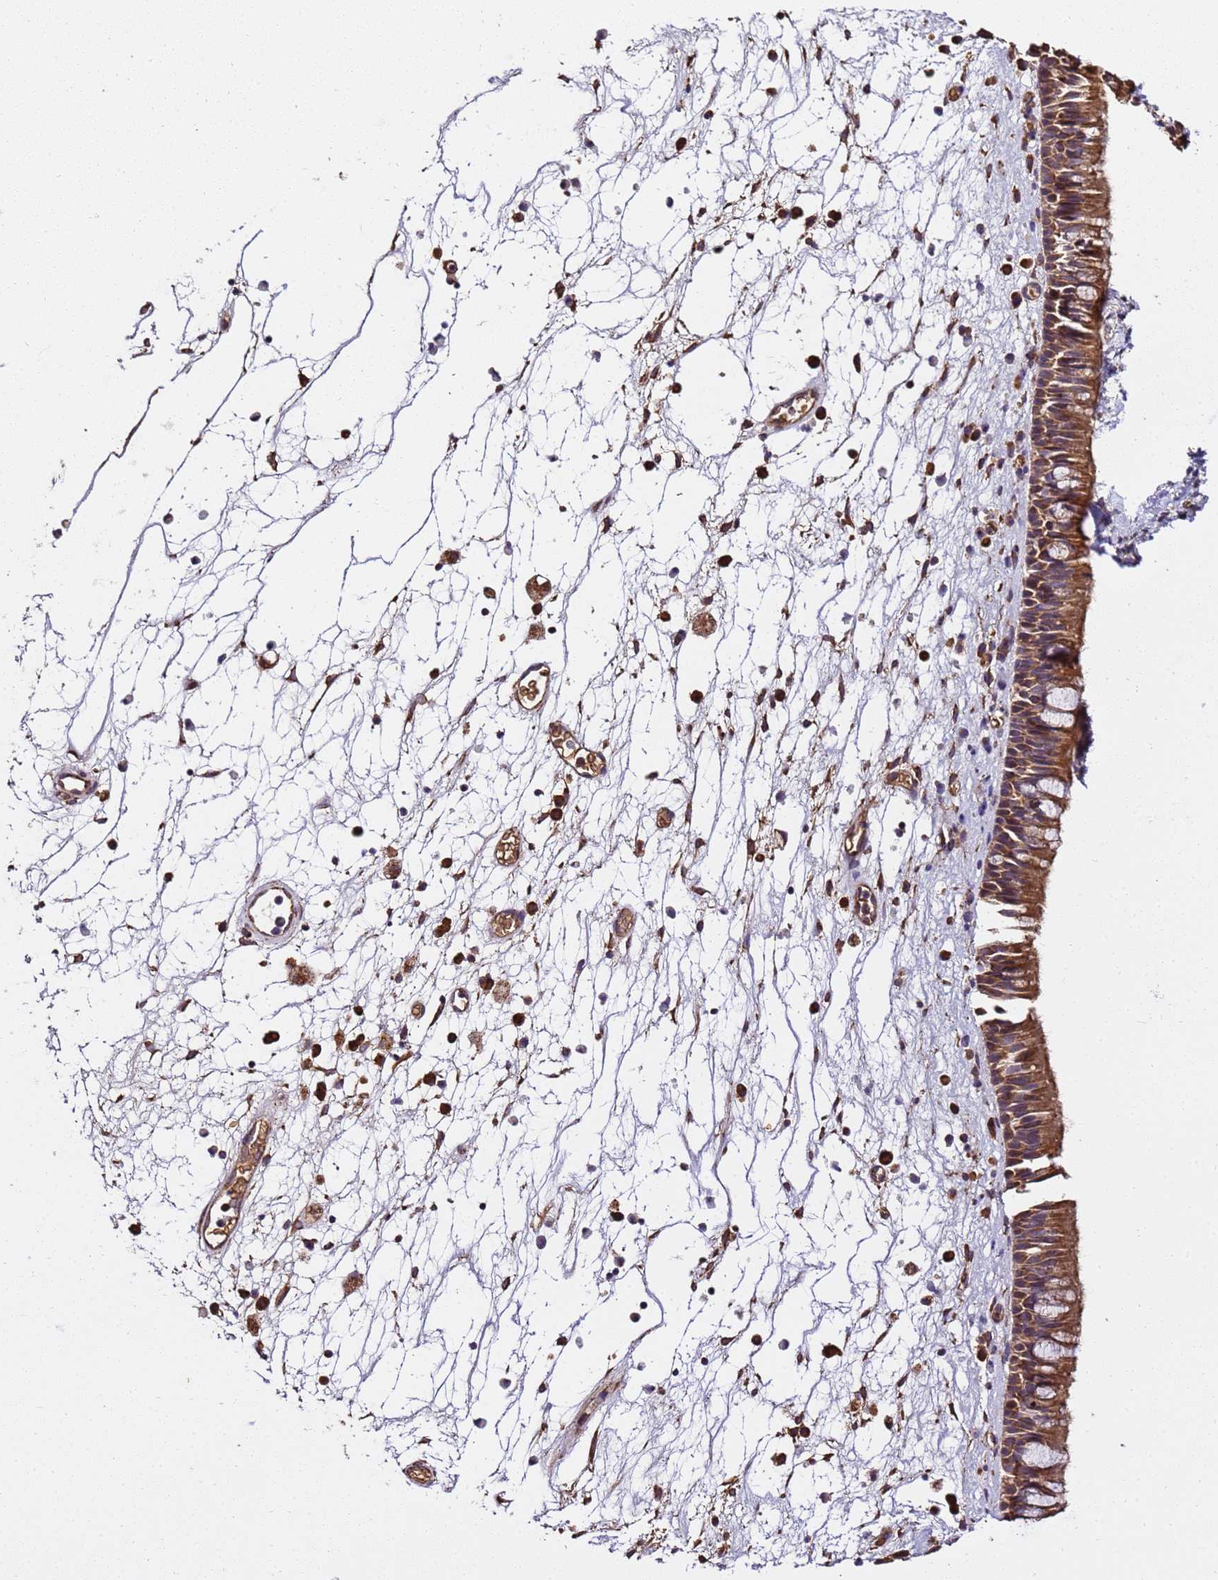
{"staining": {"intensity": "strong", "quantity": ">75%", "location": "cytoplasmic/membranous"}, "tissue": "nasopharynx", "cell_type": "Respiratory epithelial cells", "image_type": "normal", "snomed": [{"axis": "morphology", "description": "Normal tissue, NOS"}, {"axis": "morphology", "description": "Inflammation, NOS"}, {"axis": "morphology", "description": "Malignant melanoma, Metastatic site"}, {"axis": "topography", "description": "Nasopharynx"}], "caption": "DAB immunohistochemical staining of benign nasopharynx reveals strong cytoplasmic/membranous protein positivity in about >75% of respiratory epithelial cells. The staining is performed using DAB (3,3'-diaminobenzidine) brown chromogen to label protein expression. The nuclei are counter-stained blue using hematoxylin.", "gene": "LRRIQ1", "patient": {"sex": "male", "age": 70}}